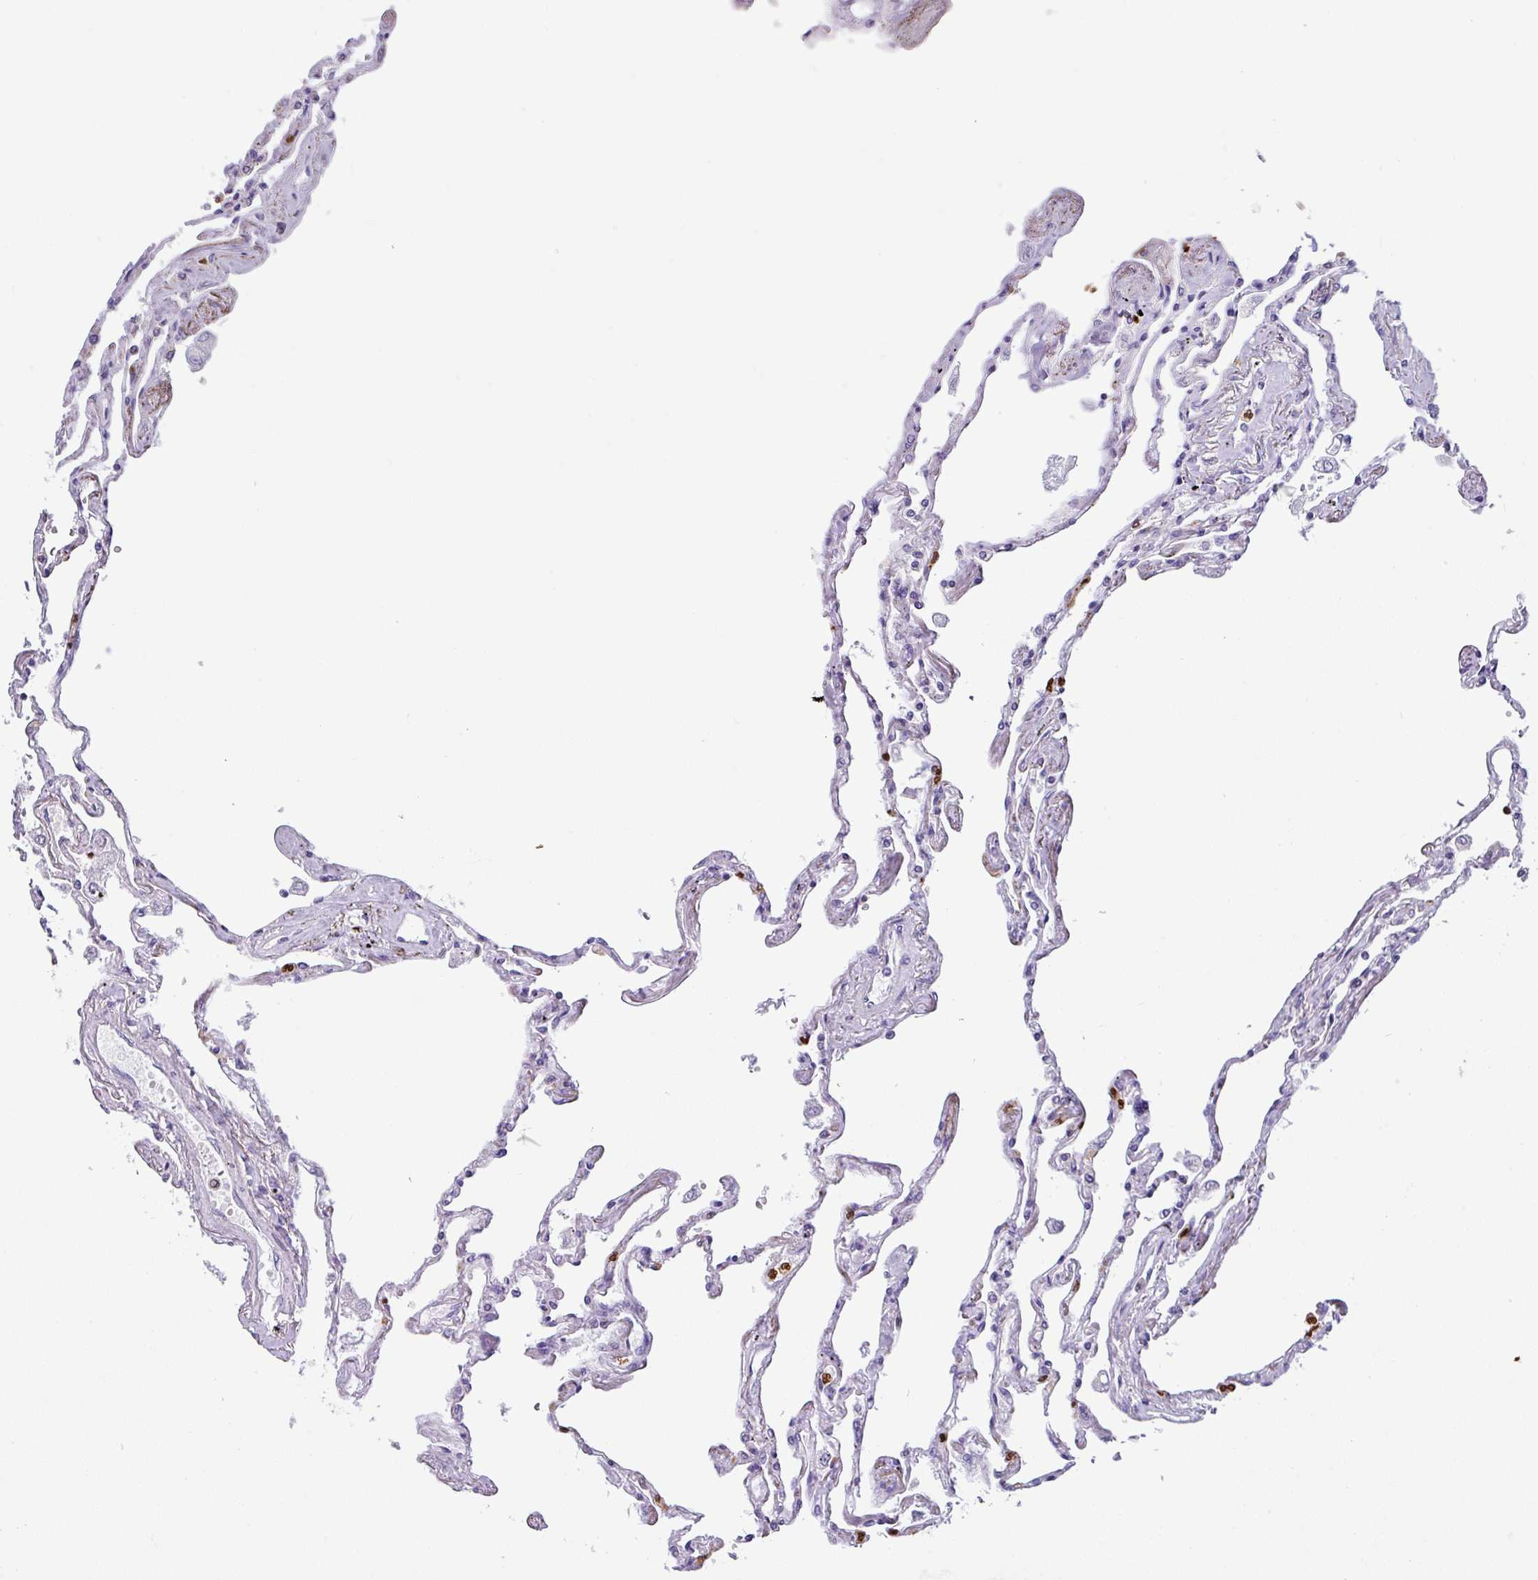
{"staining": {"intensity": "negative", "quantity": "none", "location": "none"}, "tissue": "lung", "cell_type": "Alveolar cells", "image_type": "normal", "snomed": [{"axis": "morphology", "description": "Normal tissue, NOS"}, {"axis": "topography", "description": "Lung"}], "caption": "Micrograph shows no protein staining in alveolar cells of benign lung.", "gene": "SH2D3C", "patient": {"sex": "female", "age": 67}}